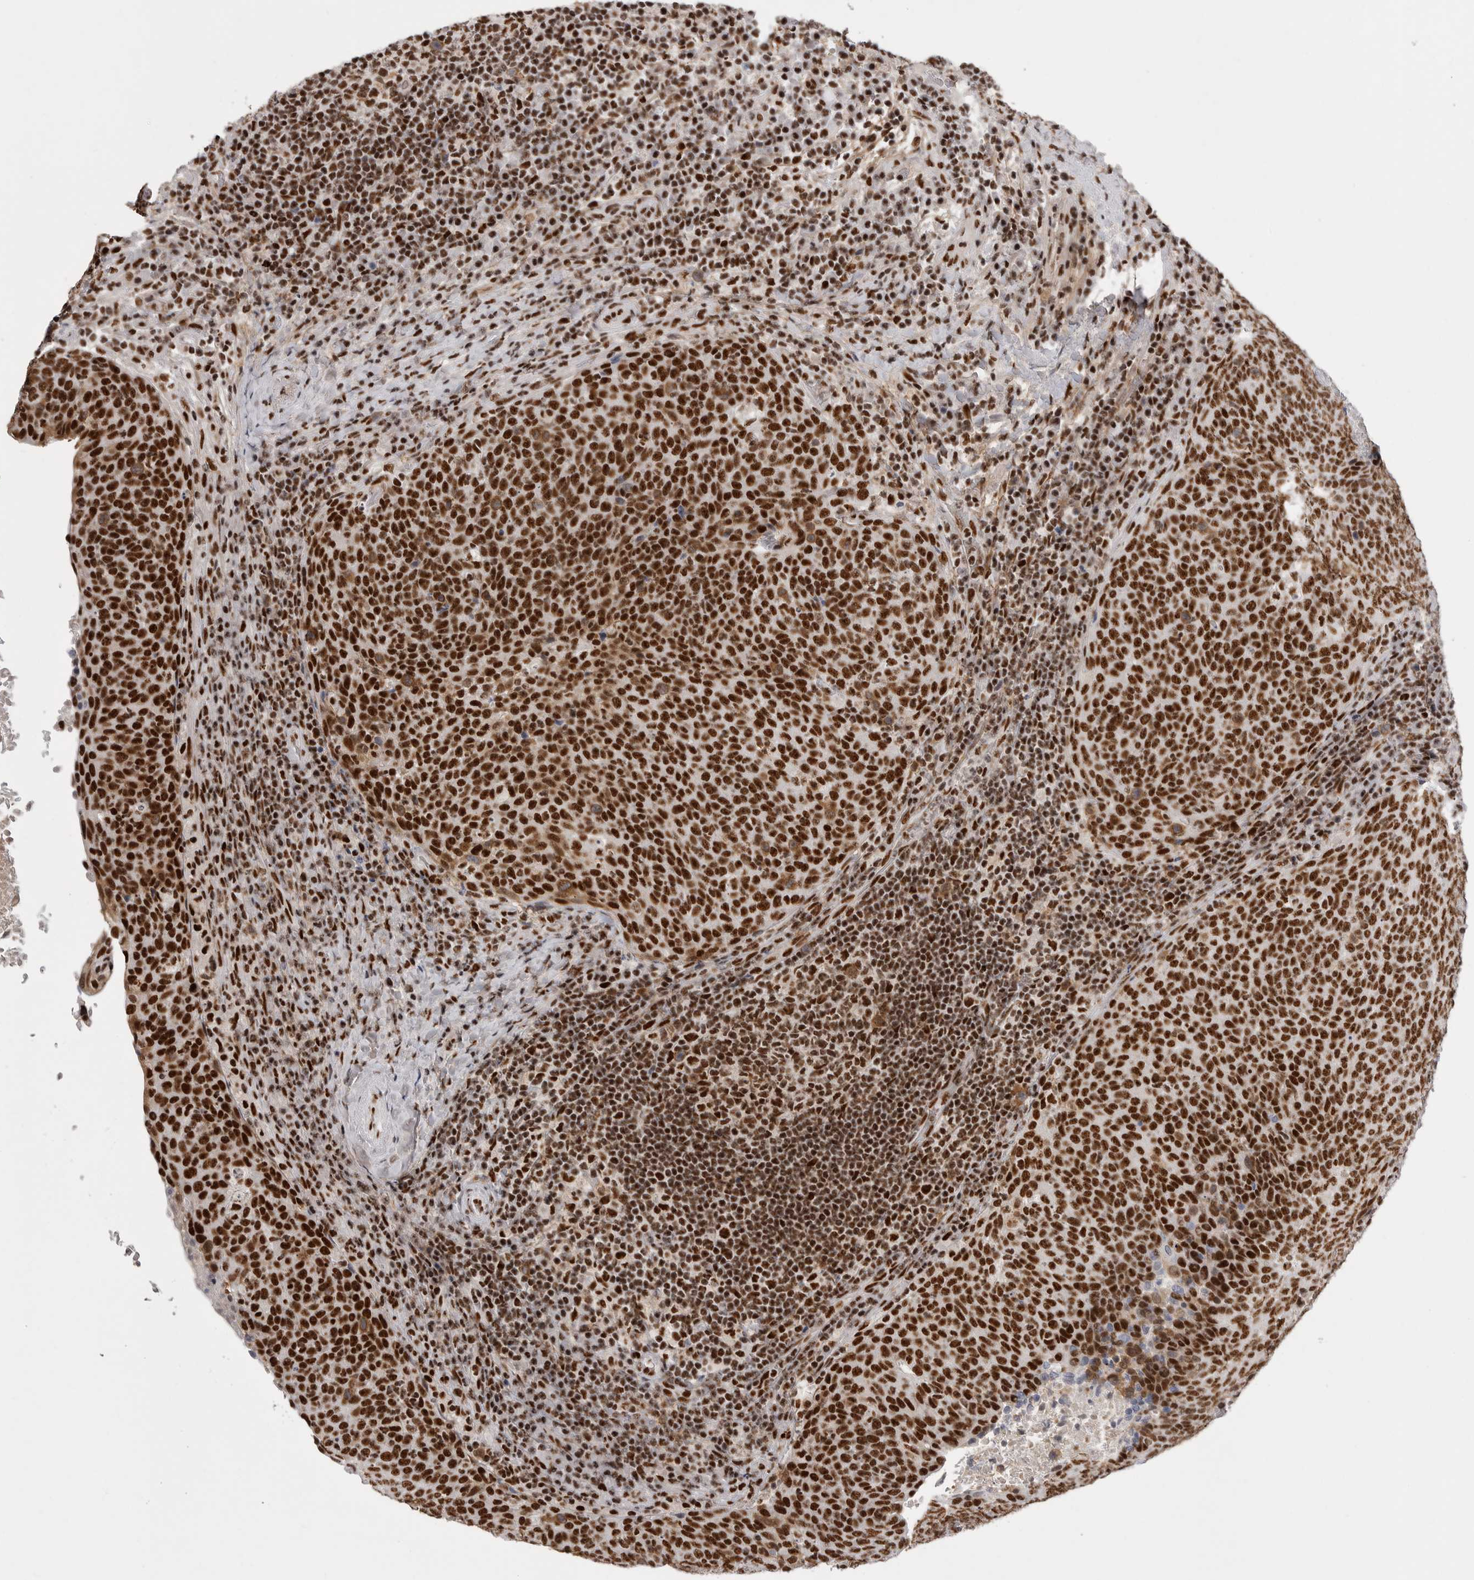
{"staining": {"intensity": "strong", "quantity": ">75%", "location": "nuclear"}, "tissue": "head and neck cancer", "cell_type": "Tumor cells", "image_type": "cancer", "snomed": [{"axis": "morphology", "description": "Squamous cell carcinoma, NOS"}, {"axis": "morphology", "description": "Squamous cell carcinoma, metastatic, NOS"}, {"axis": "topography", "description": "Lymph node"}, {"axis": "topography", "description": "Head-Neck"}], "caption": "The photomicrograph exhibits staining of head and neck cancer, revealing strong nuclear protein expression (brown color) within tumor cells.", "gene": "PPP1R8", "patient": {"sex": "male", "age": 62}}